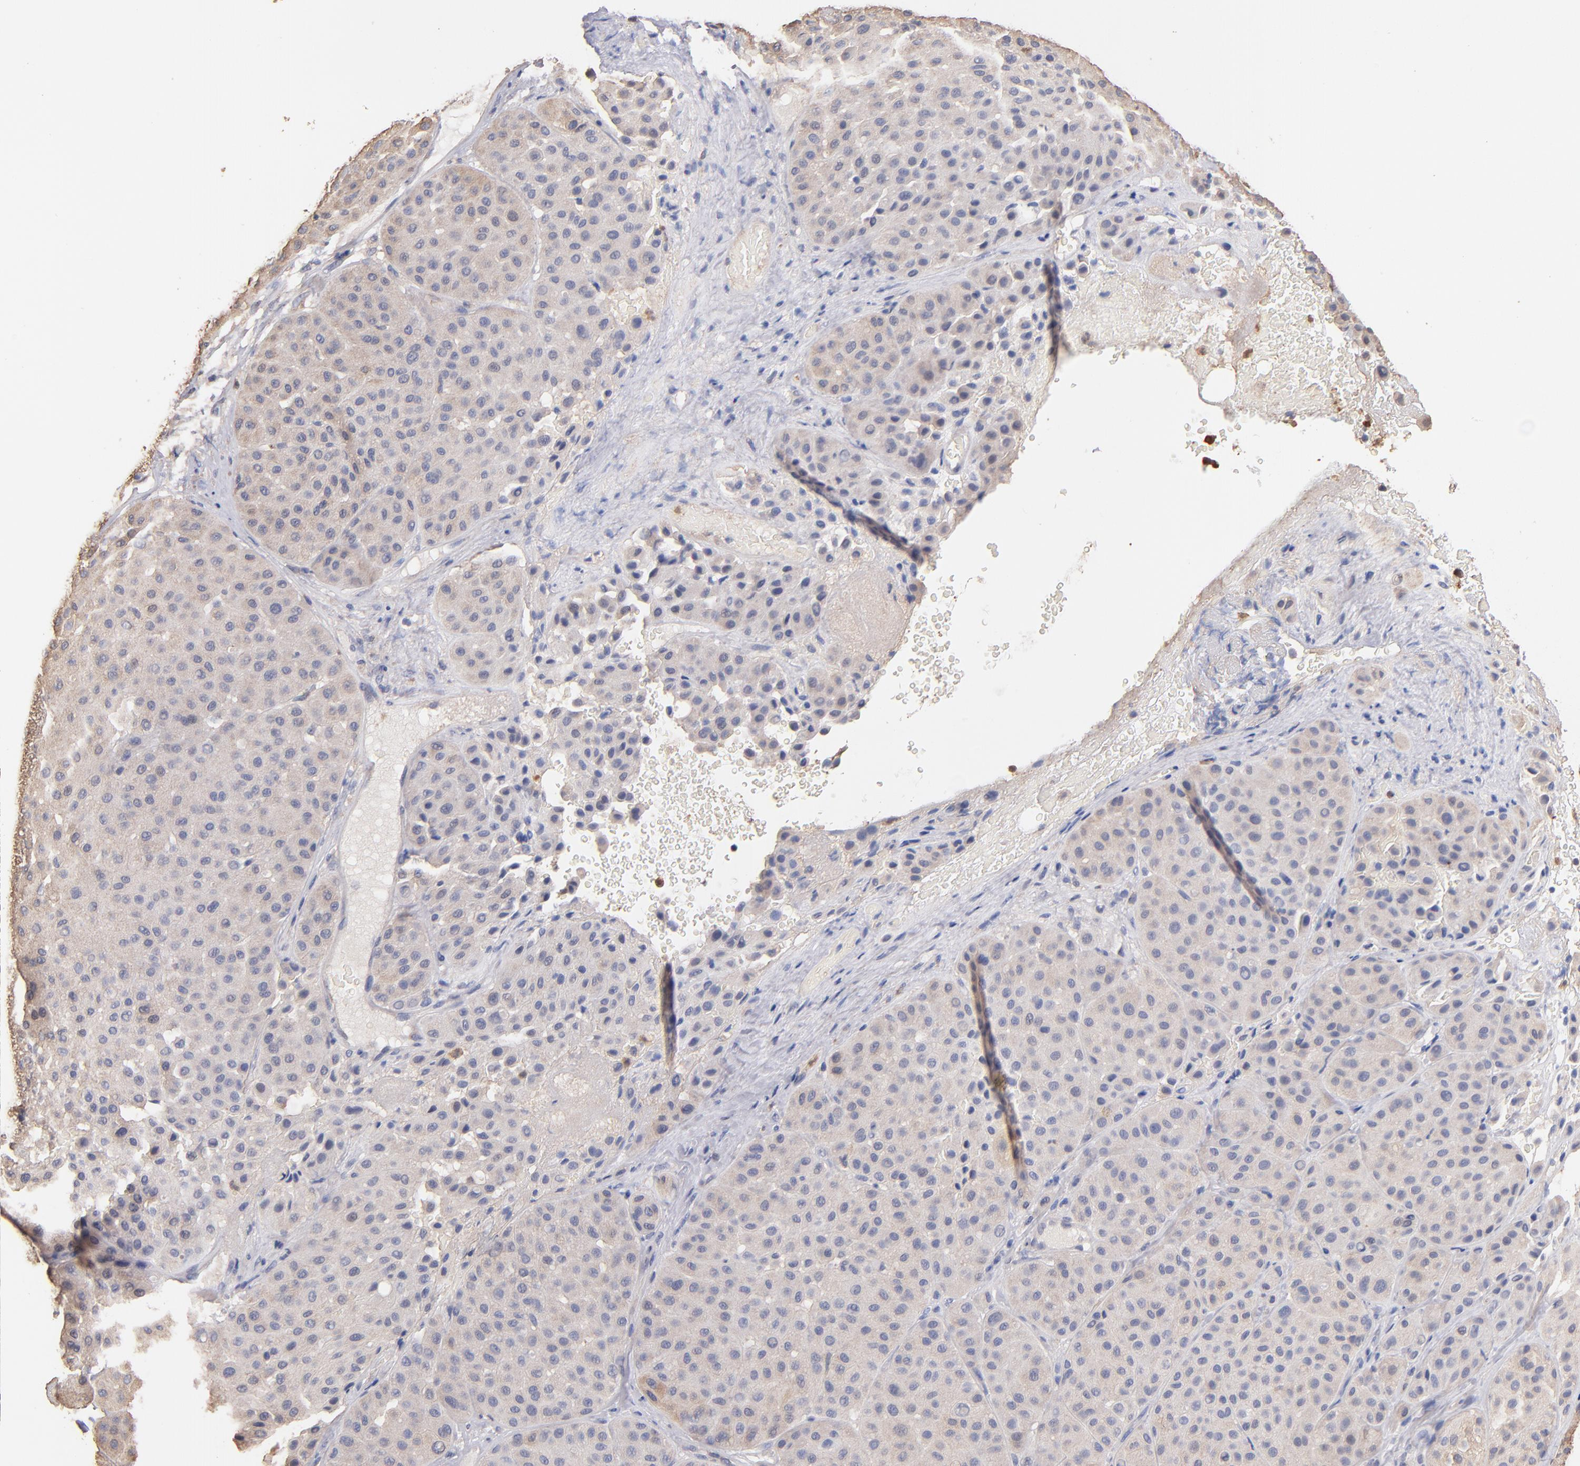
{"staining": {"intensity": "weak", "quantity": ">75%", "location": "cytoplasmic/membranous"}, "tissue": "melanoma", "cell_type": "Tumor cells", "image_type": "cancer", "snomed": [{"axis": "morphology", "description": "Normal tissue, NOS"}, {"axis": "morphology", "description": "Malignant melanoma, Metastatic site"}, {"axis": "topography", "description": "Skin"}], "caption": "A high-resolution image shows immunohistochemistry staining of malignant melanoma (metastatic site), which shows weak cytoplasmic/membranous staining in approximately >75% of tumor cells.", "gene": "RO60", "patient": {"sex": "male", "age": 41}}